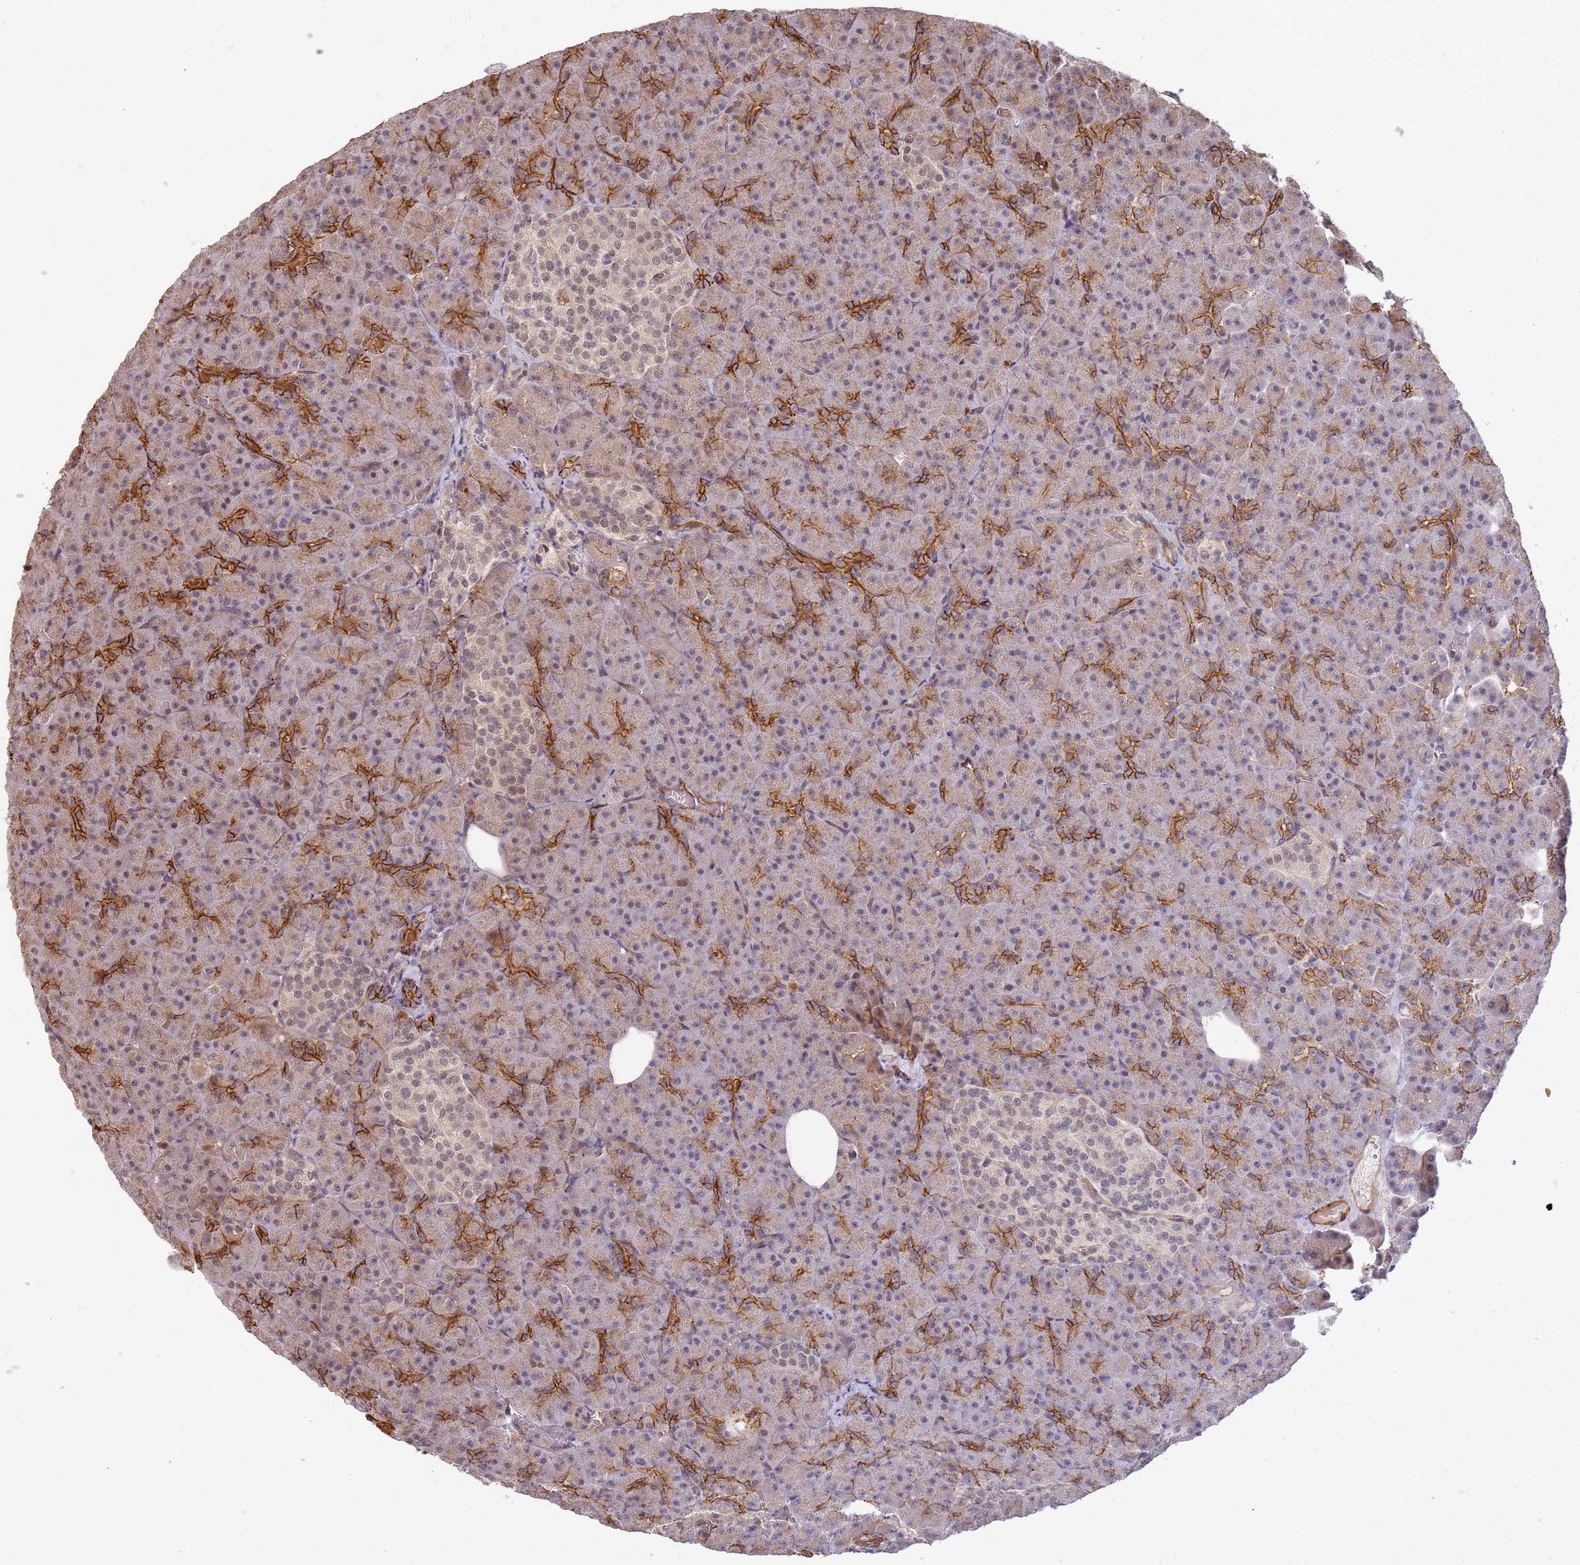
{"staining": {"intensity": "strong", "quantity": "<25%", "location": "cytoplasmic/membranous"}, "tissue": "pancreas", "cell_type": "Exocrine glandular cells", "image_type": "normal", "snomed": [{"axis": "morphology", "description": "Normal tissue, NOS"}, {"axis": "topography", "description": "Pancreas"}], "caption": "Protein analysis of benign pancreas displays strong cytoplasmic/membranous expression in about <25% of exocrine glandular cells. The staining is performed using DAB (3,3'-diaminobenzidine) brown chromogen to label protein expression. The nuclei are counter-stained blue using hematoxylin.", "gene": "ST18", "patient": {"sex": "female", "age": 74}}